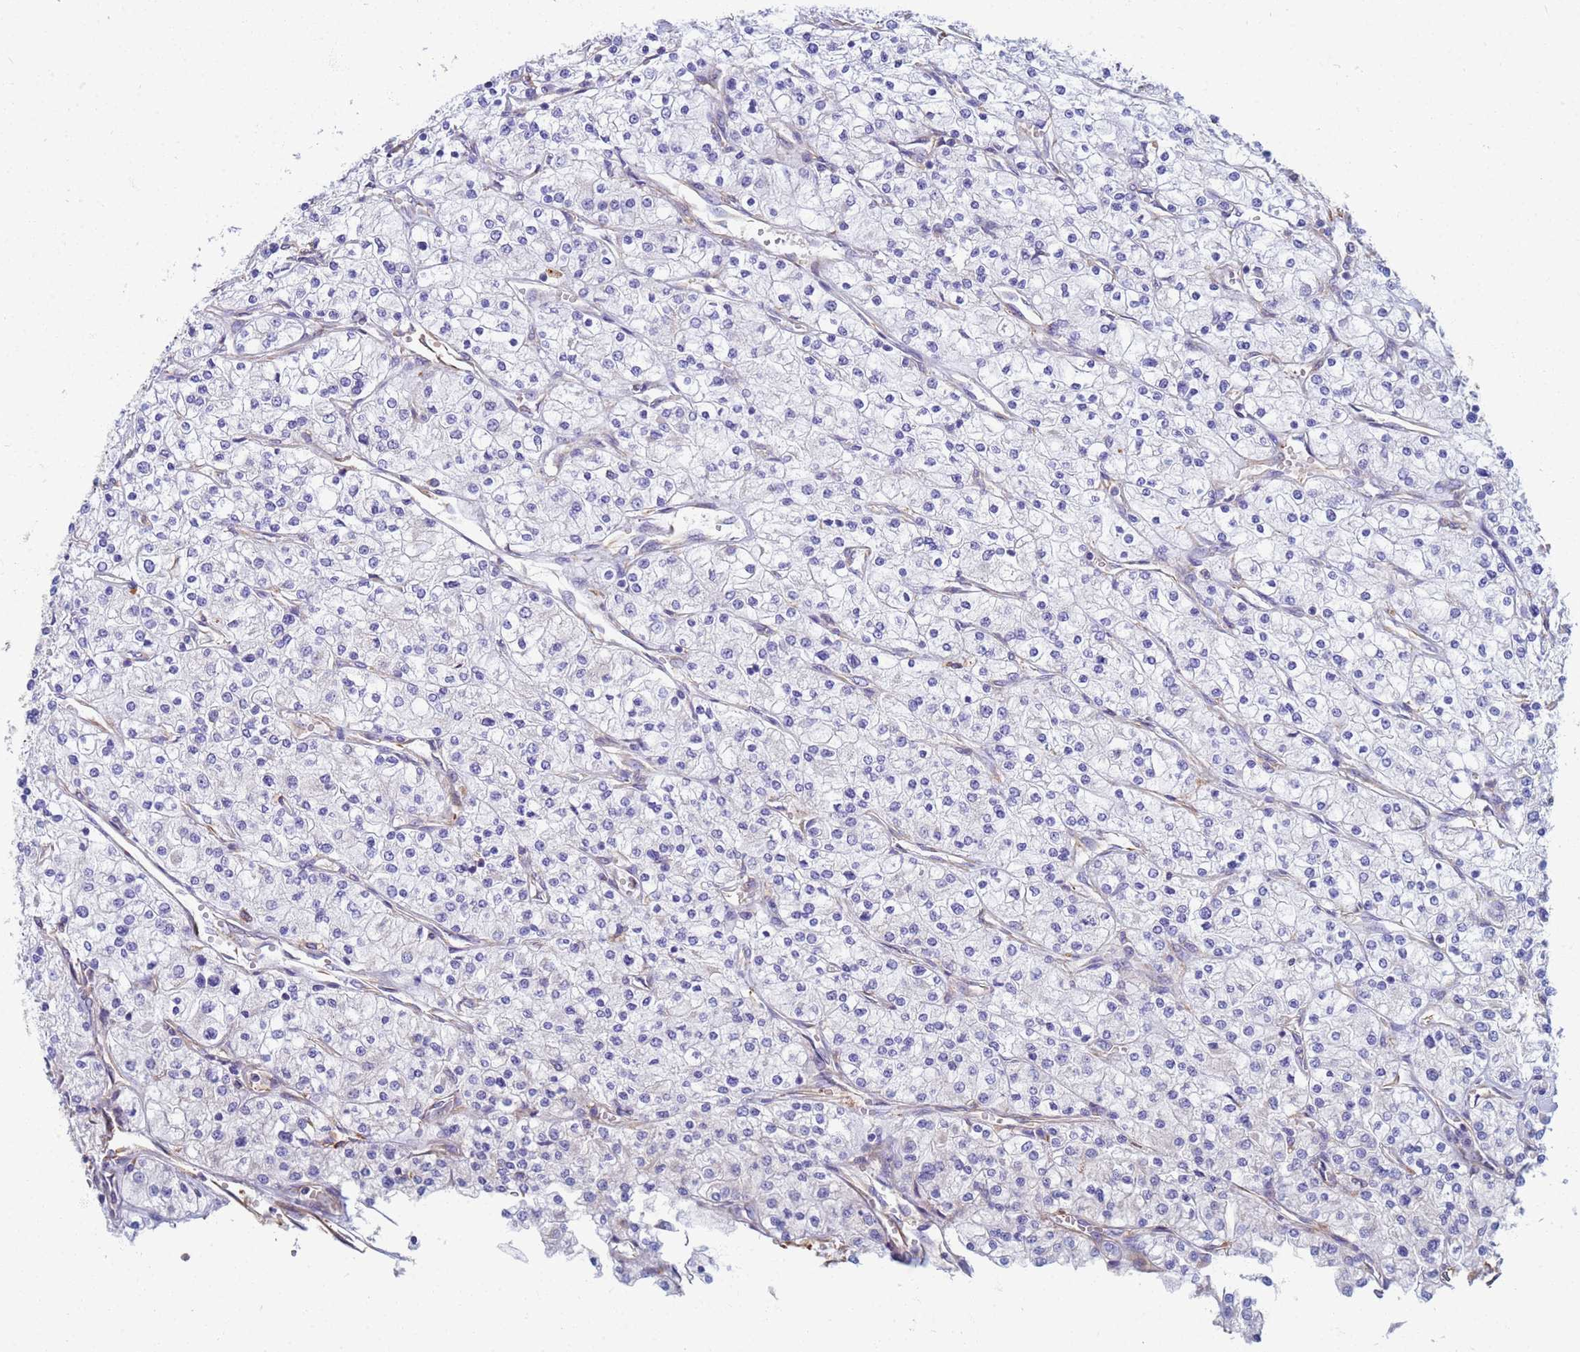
{"staining": {"intensity": "negative", "quantity": "none", "location": "none"}, "tissue": "renal cancer", "cell_type": "Tumor cells", "image_type": "cancer", "snomed": [{"axis": "morphology", "description": "Adenocarcinoma, NOS"}, {"axis": "topography", "description": "Kidney"}], "caption": "This is a photomicrograph of IHC staining of renal cancer, which shows no staining in tumor cells.", "gene": "EEA1", "patient": {"sex": "male", "age": 80}}